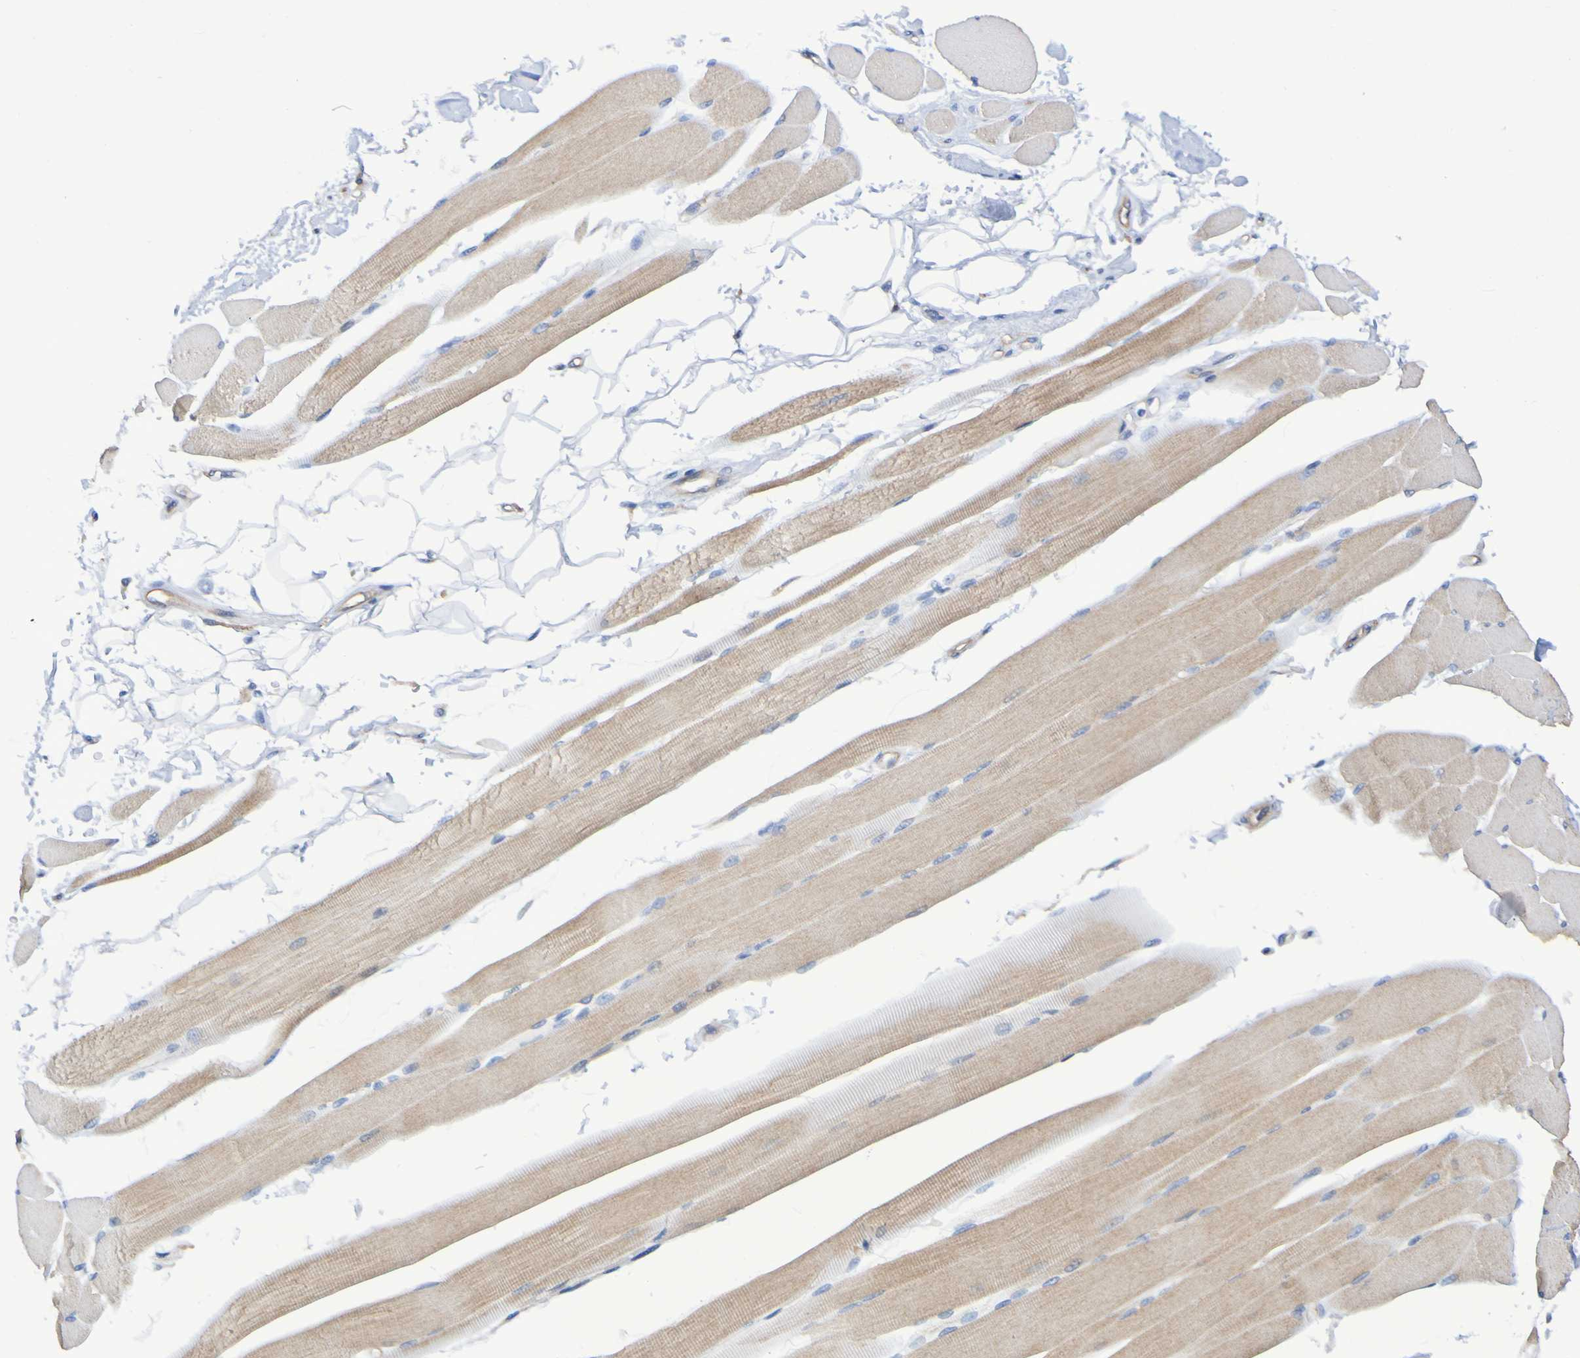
{"staining": {"intensity": "weak", "quantity": "25%-75%", "location": "cytoplasmic/membranous"}, "tissue": "skeletal muscle", "cell_type": "Myocytes", "image_type": "normal", "snomed": [{"axis": "morphology", "description": "Normal tissue, NOS"}, {"axis": "topography", "description": "Skeletal muscle"}, {"axis": "topography", "description": "Peripheral nerve tissue"}], "caption": "Weak cytoplasmic/membranous expression for a protein is identified in approximately 25%-75% of myocytes of benign skeletal muscle using immunohistochemistry (IHC).", "gene": "SYNJ1", "patient": {"sex": "female", "age": 84}}